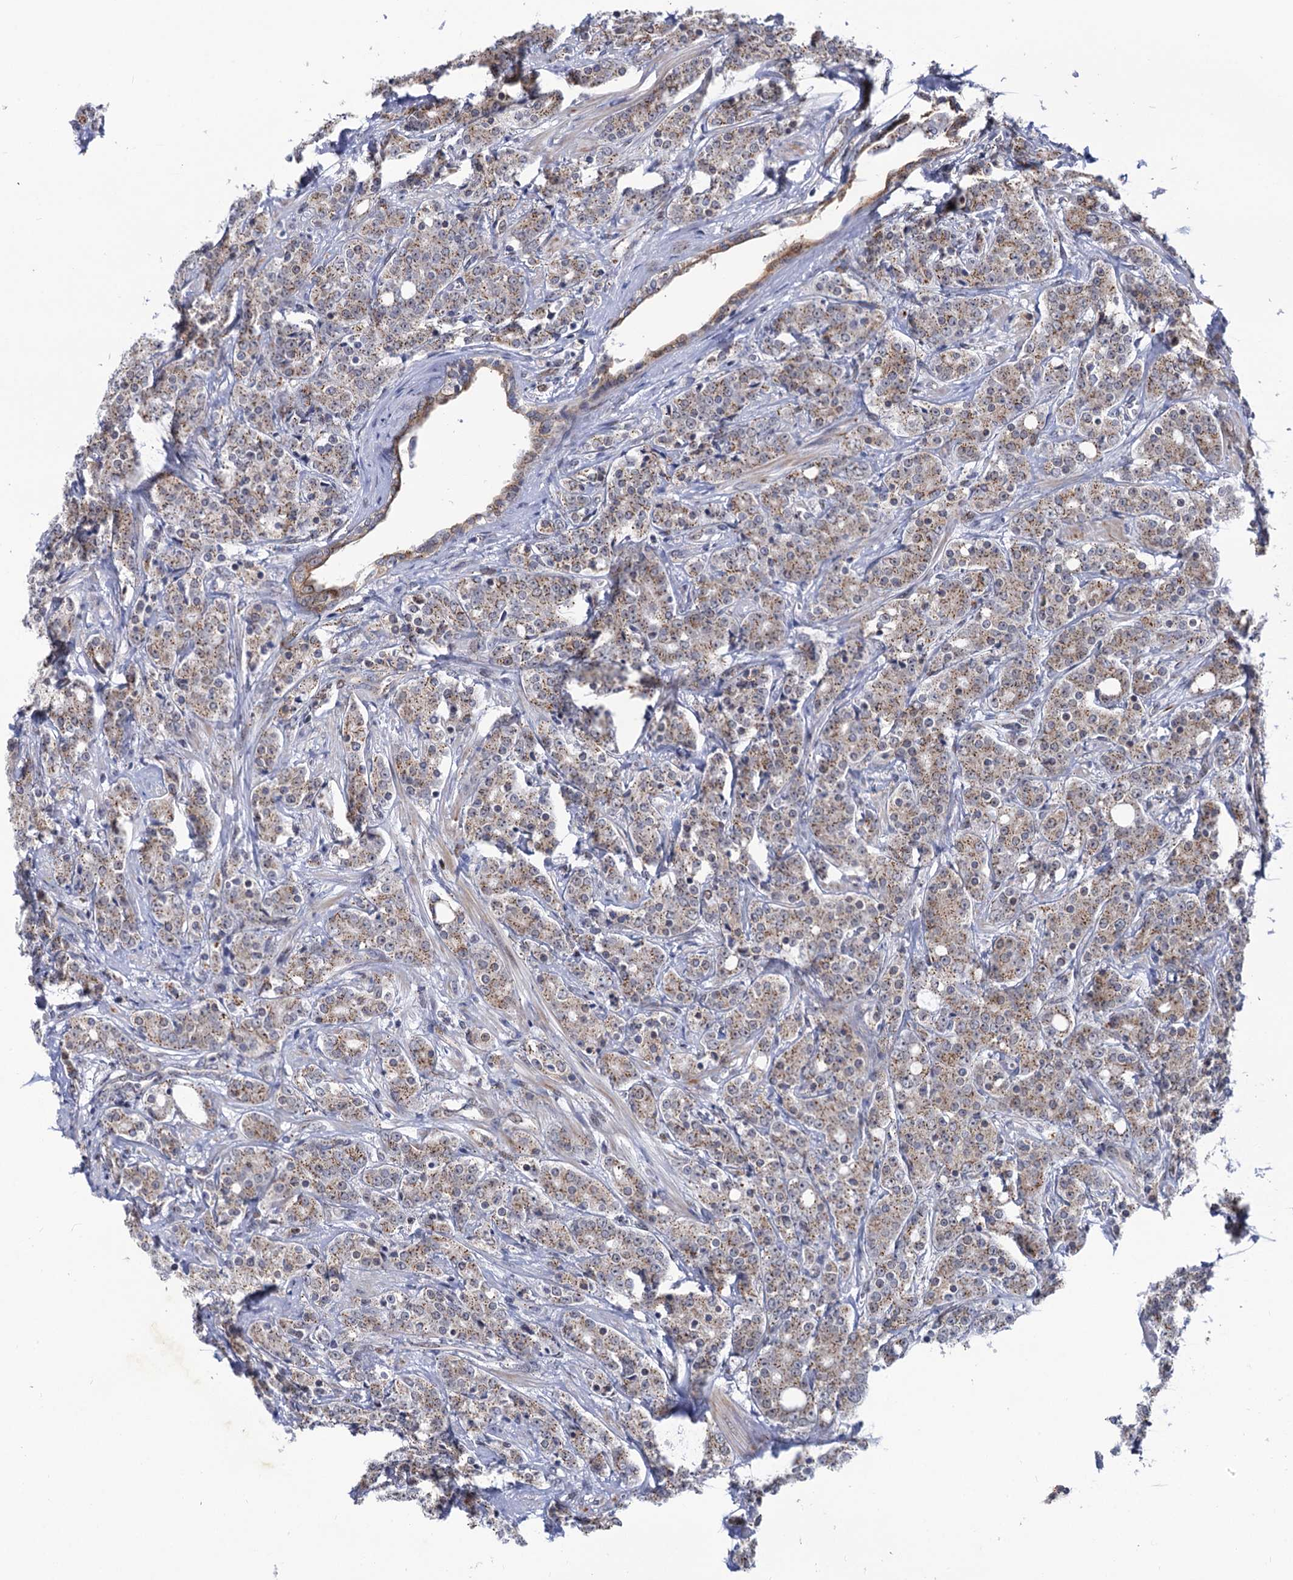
{"staining": {"intensity": "moderate", "quantity": ">75%", "location": "cytoplasmic/membranous"}, "tissue": "prostate cancer", "cell_type": "Tumor cells", "image_type": "cancer", "snomed": [{"axis": "morphology", "description": "Adenocarcinoma, High grade"}, {"axis": "topography", "description": "Prostate"}], "caption": "This image displays immunohistochemistry staining of adenocarcinoma (high-grade) (prostate), with medium moderate cytoplasmic/membranous expression in approximately >75% of tumor cells.", "gene": "THAP2", "patient": {"sex": "male", "age": 62}}